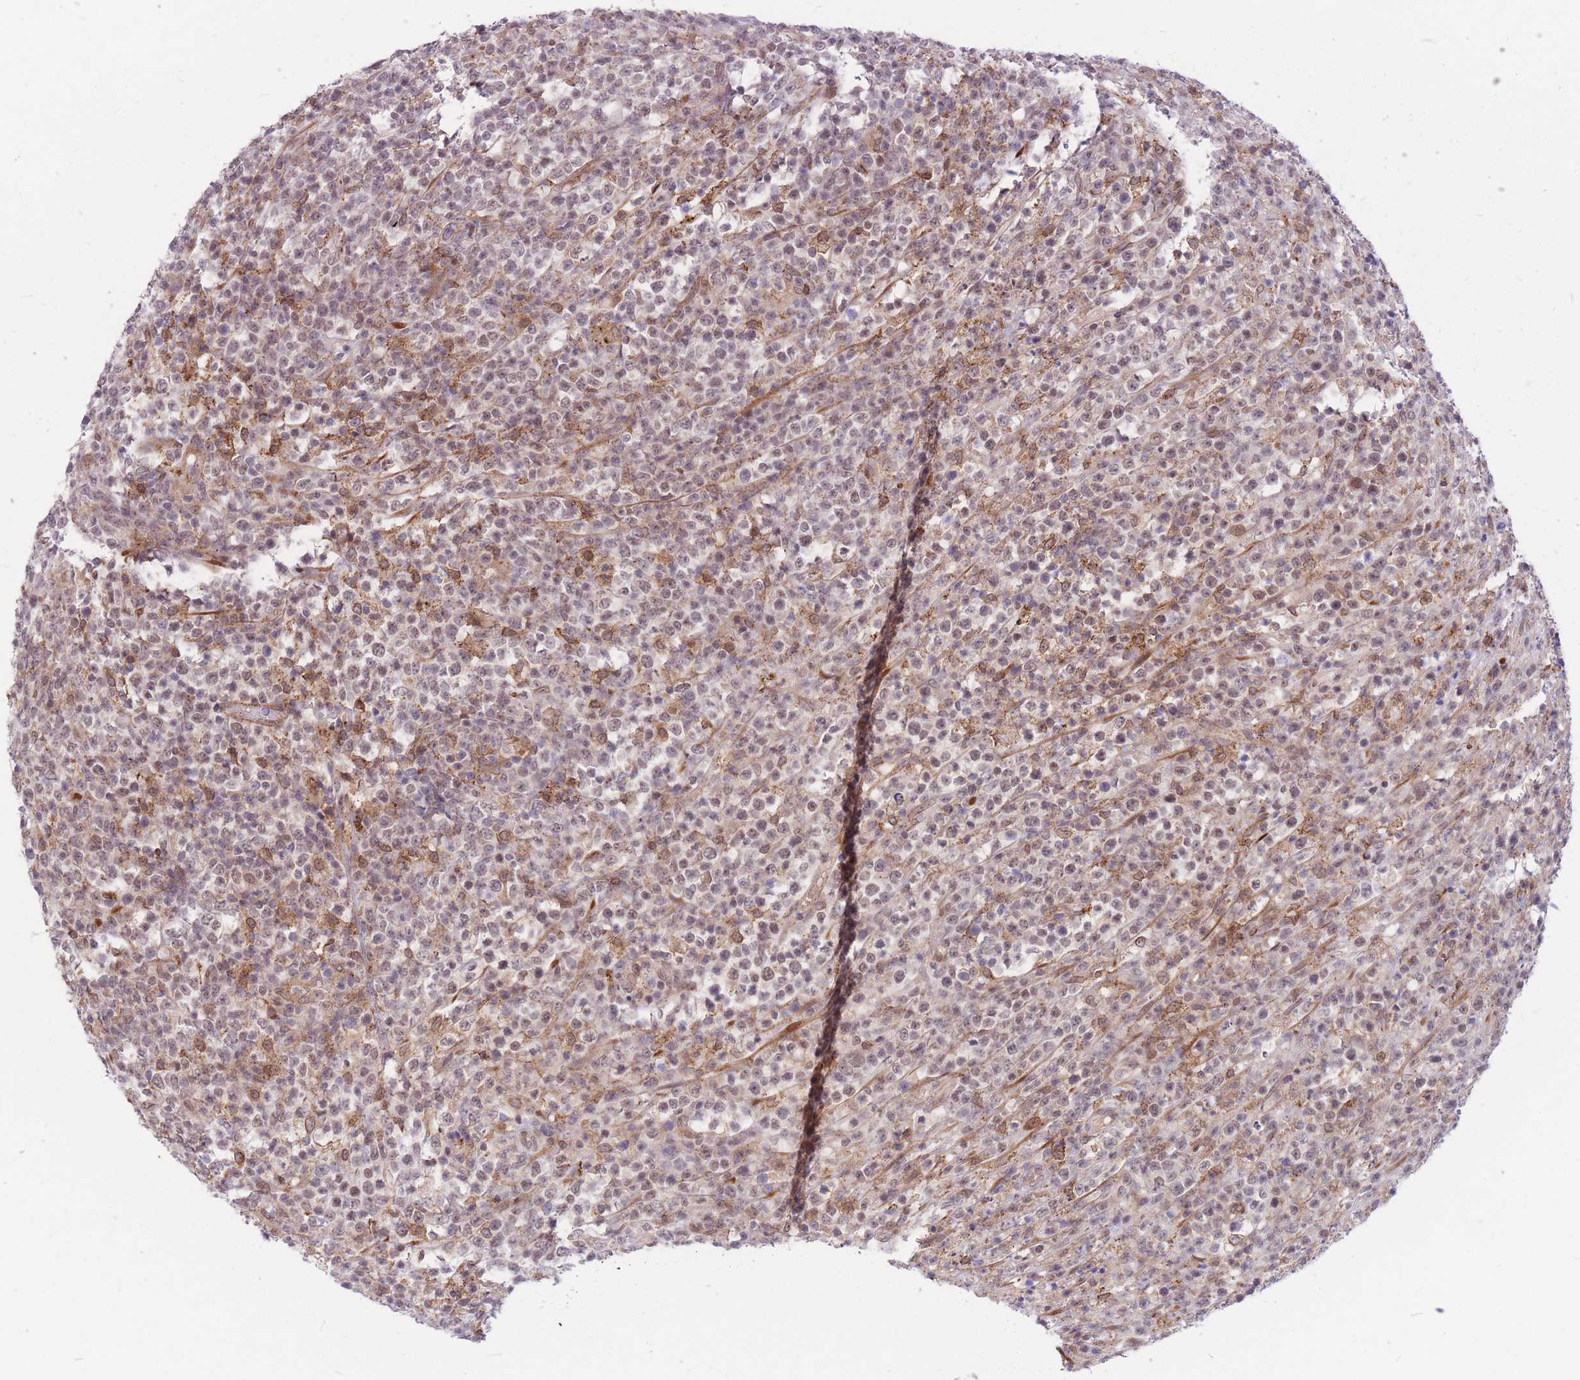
{"staining": {"intensity": "weak", "quantity": "<25%", "location": "cytoplasmic/membranous,nuclear"}, "tissue": "lymphoma", "cell_type": "Tumor cells", "image_type": "cancer", "snomed": [{"axis": "morphology", "description": "Malignant lymphoma, non-Hodgkin's type, High grade"}, {"axis": "topography", "description": "Colon"}], "caption": "Tumor cells are negative for brown protein staining in high-grade malignant lymphoma, non-Hodgkin's type. (DAB (3,3'-diaminobenzidine) immunohistochemistry with hematoxylin counter stain).", "gene": "TCF20", "patient": {"sex": "female", "age": 53}}